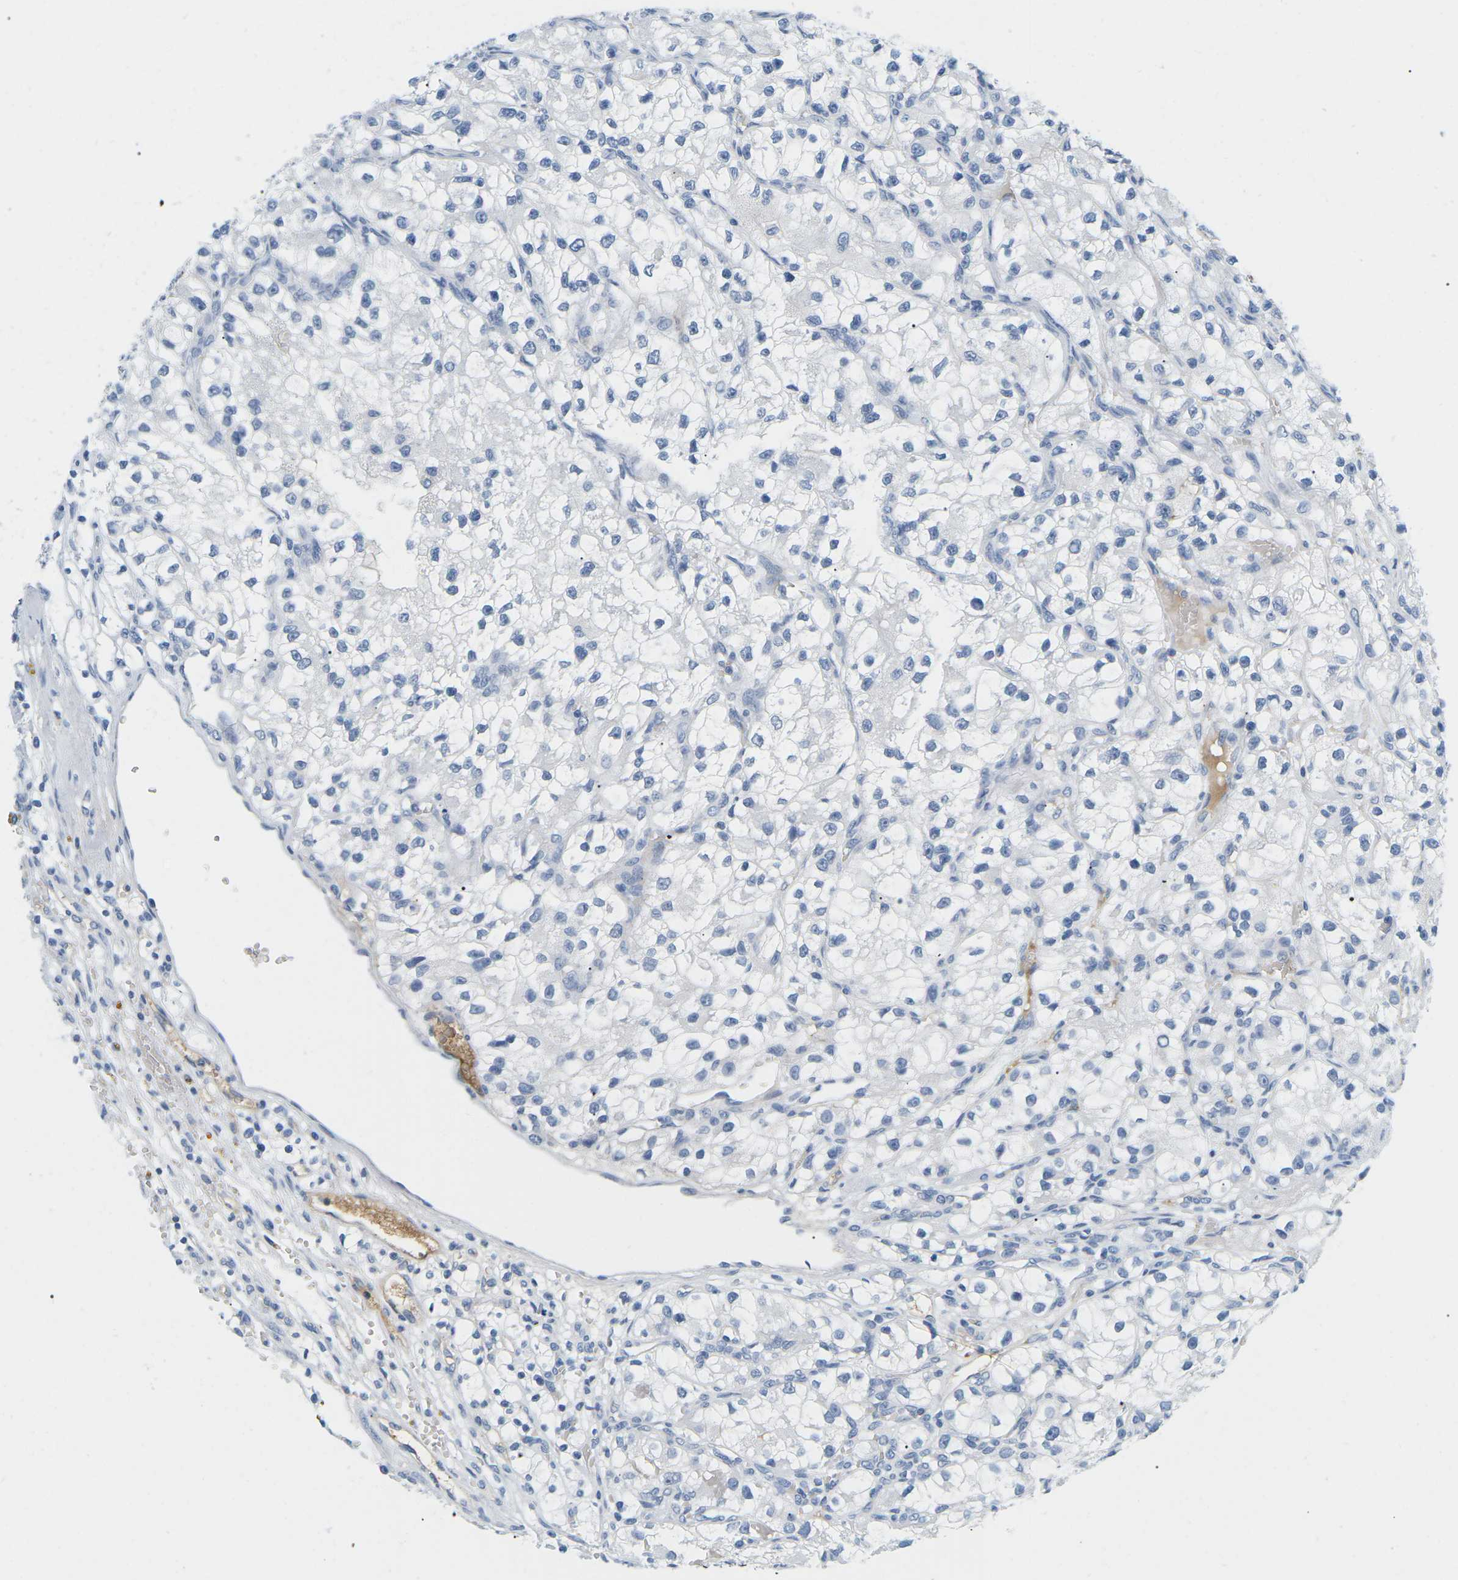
{"staining": {"intensity": "negative", "quantity": "none", "location": "none"}, "tissue": "renal cancer", "cell_type": "Tumor cells", "image_type": "cancer", "snomed": [{"axis": "morphology", "description": "Adenocarcinoma, NOS"}, {"axis": "topography", "description": "Kidney"}], "caption": "Tumor cells are negative for protein expression in human adenocarcinoma (renal). (DAB immunohistochemistry with hematoxylin counter stain).", "gene": "APOB", "patient": {"sex": "female", "age": 57}}